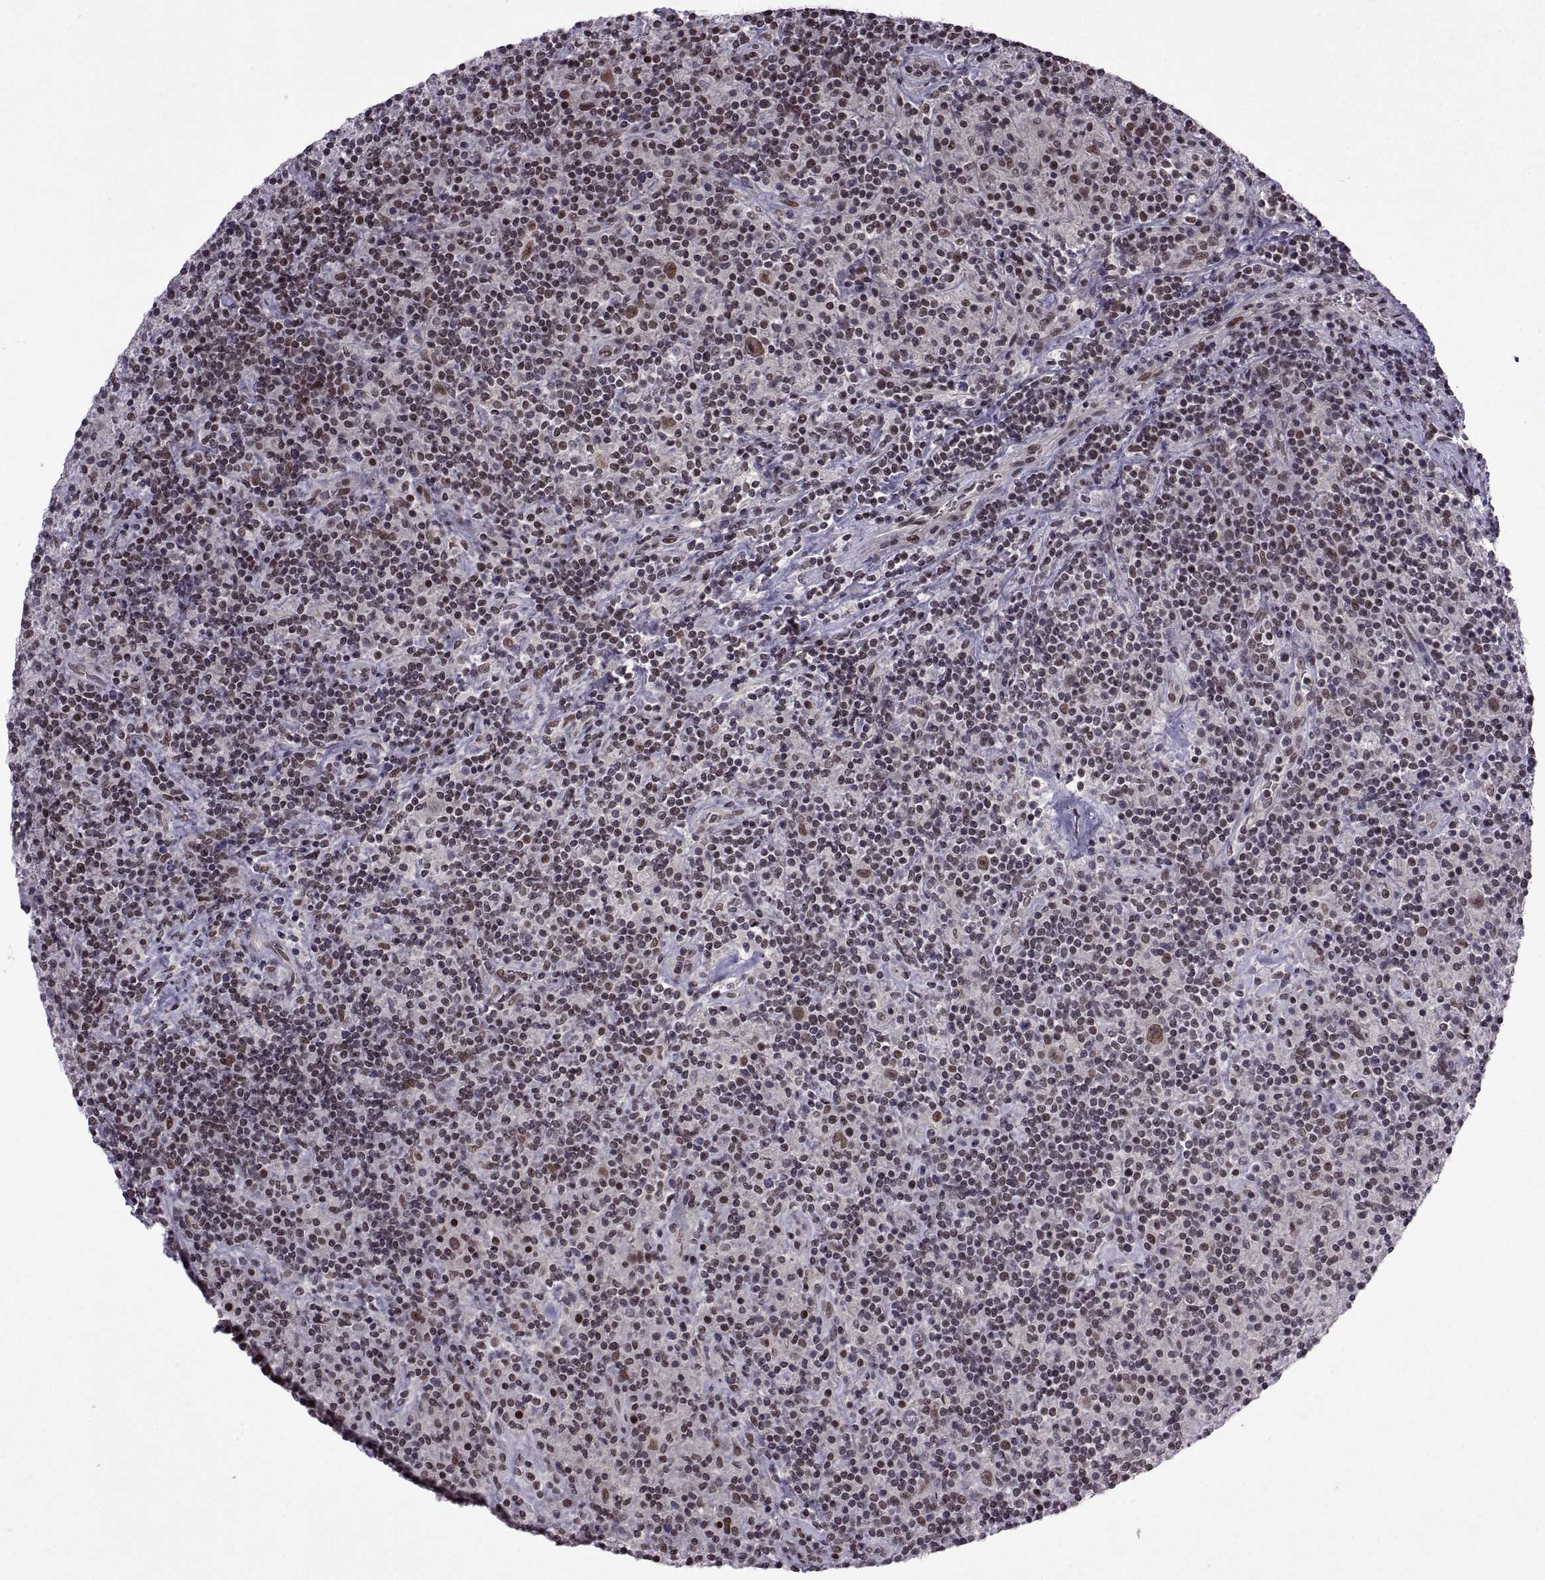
{"staining": {"intensity": "moderate", "quantity": "25%-75%", "location": "nuclear"}, "tissue": "lymphoma", "cell_type": "Tumor cells", "image_type": "cancer", "snomed": [{"axis": "morphology", "description": "Hodgkin's disease, NOS"}, {"axis": "topography", "description": "Lymph node"}], "caption": "IHC photomicrograph of human lymphoma stained for a protein (brown), which displays medium levels of moderate nuclear positivity in approximately 25%-75% of tumor cells.", "gene": "MT1E", "patient": {"sex": "male", "age": 70}}